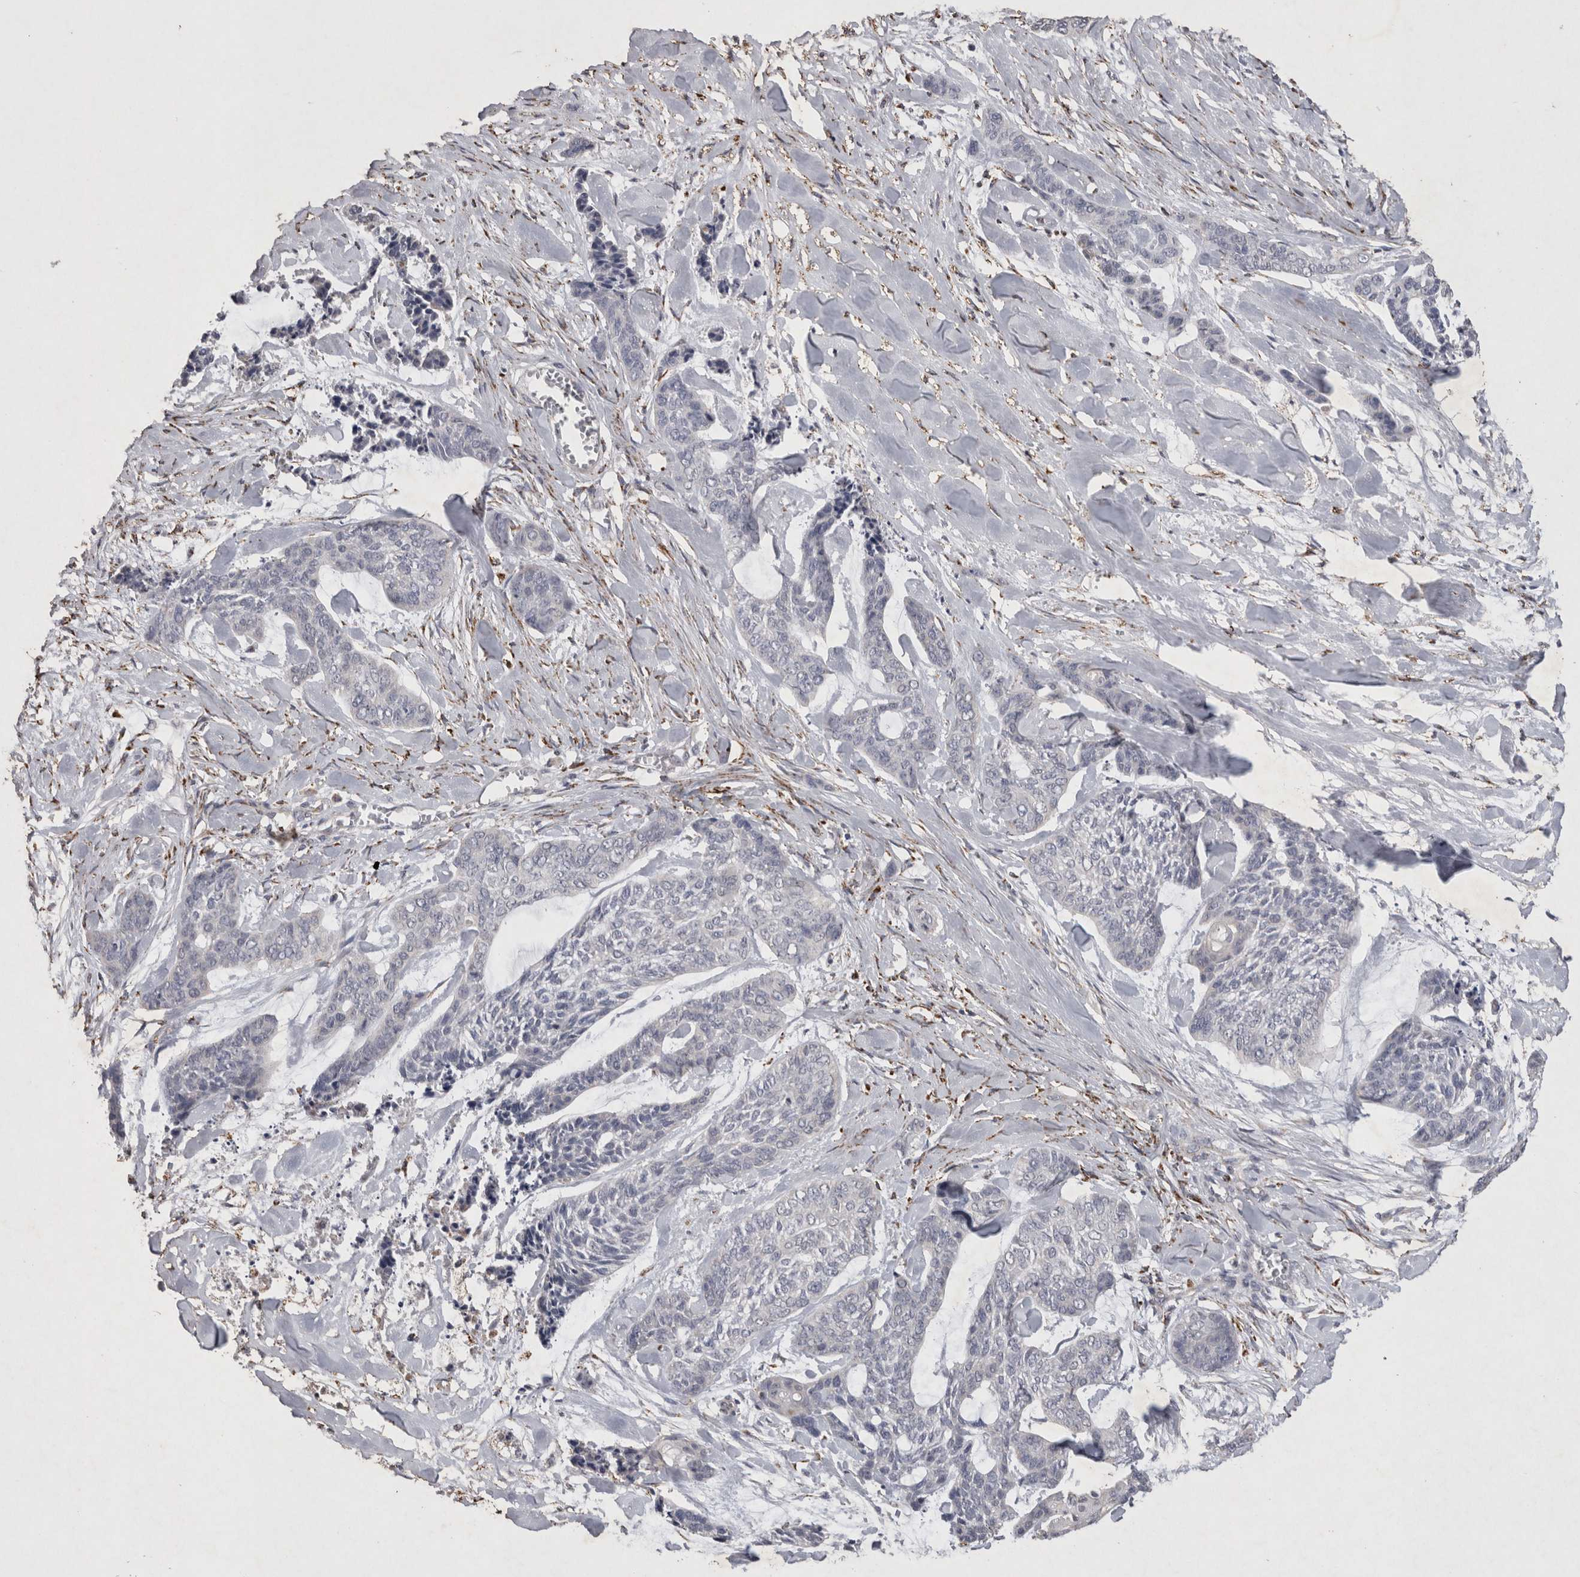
{"staining": {"intensity": "negative", "quantity": "none", "location": "none"}, "tissue": "skin cancer", "cell_type": "Tumor cells", "image_type": "cancer", "snomed": [{"axis": "morphology", "description": "Basal cell carcinoma"}, {"axis": "topography", "description": "Skin"}], "caption": "This is an immunohistochemistry (IHC) micrograph of human skin cancer. There is no staining in tumor cells.", "gene": "DKK3", "patient": {"sex": "female", "age": 64}}